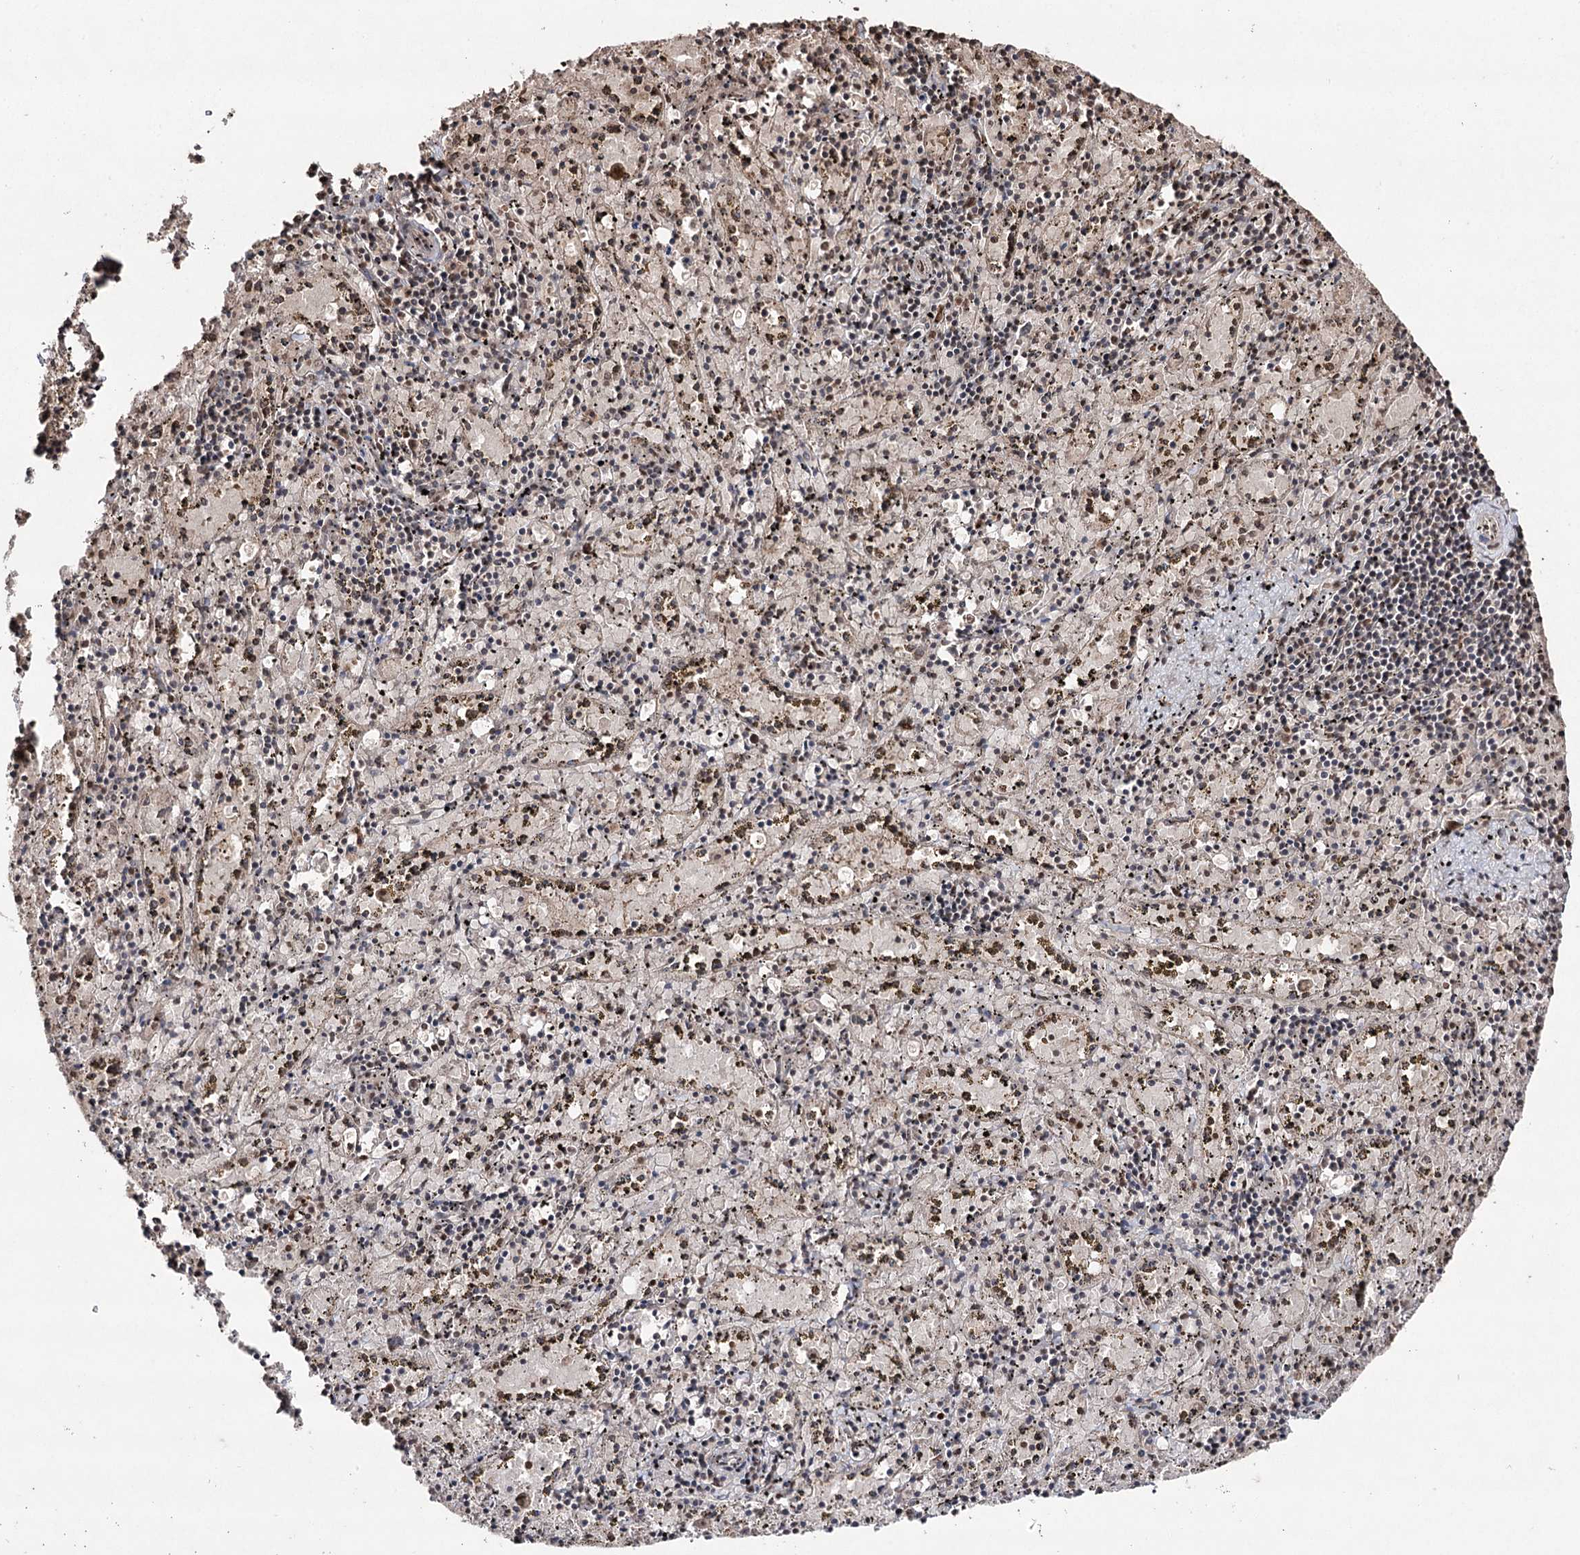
{"staining": {"intensity": "moderate", "quantity": "<25%", "location": "cytoplasmic/membranous"}, "tissue": "spleen", "cell_type": "Cells in red pulp", "image_type": "normal", "snomed": [{"axis": "morphology", "description": "Normal tissue, NOS"}, {"axis": "topography", "description": "Spleen"}], "caption": "Cells in red pulp show low levels of moderate cytoplasmic/membranous positivity in about <25% of cells in normal human spleen.", "gene": "ATG14", "patient": {"sex": "male", "age": 11}}